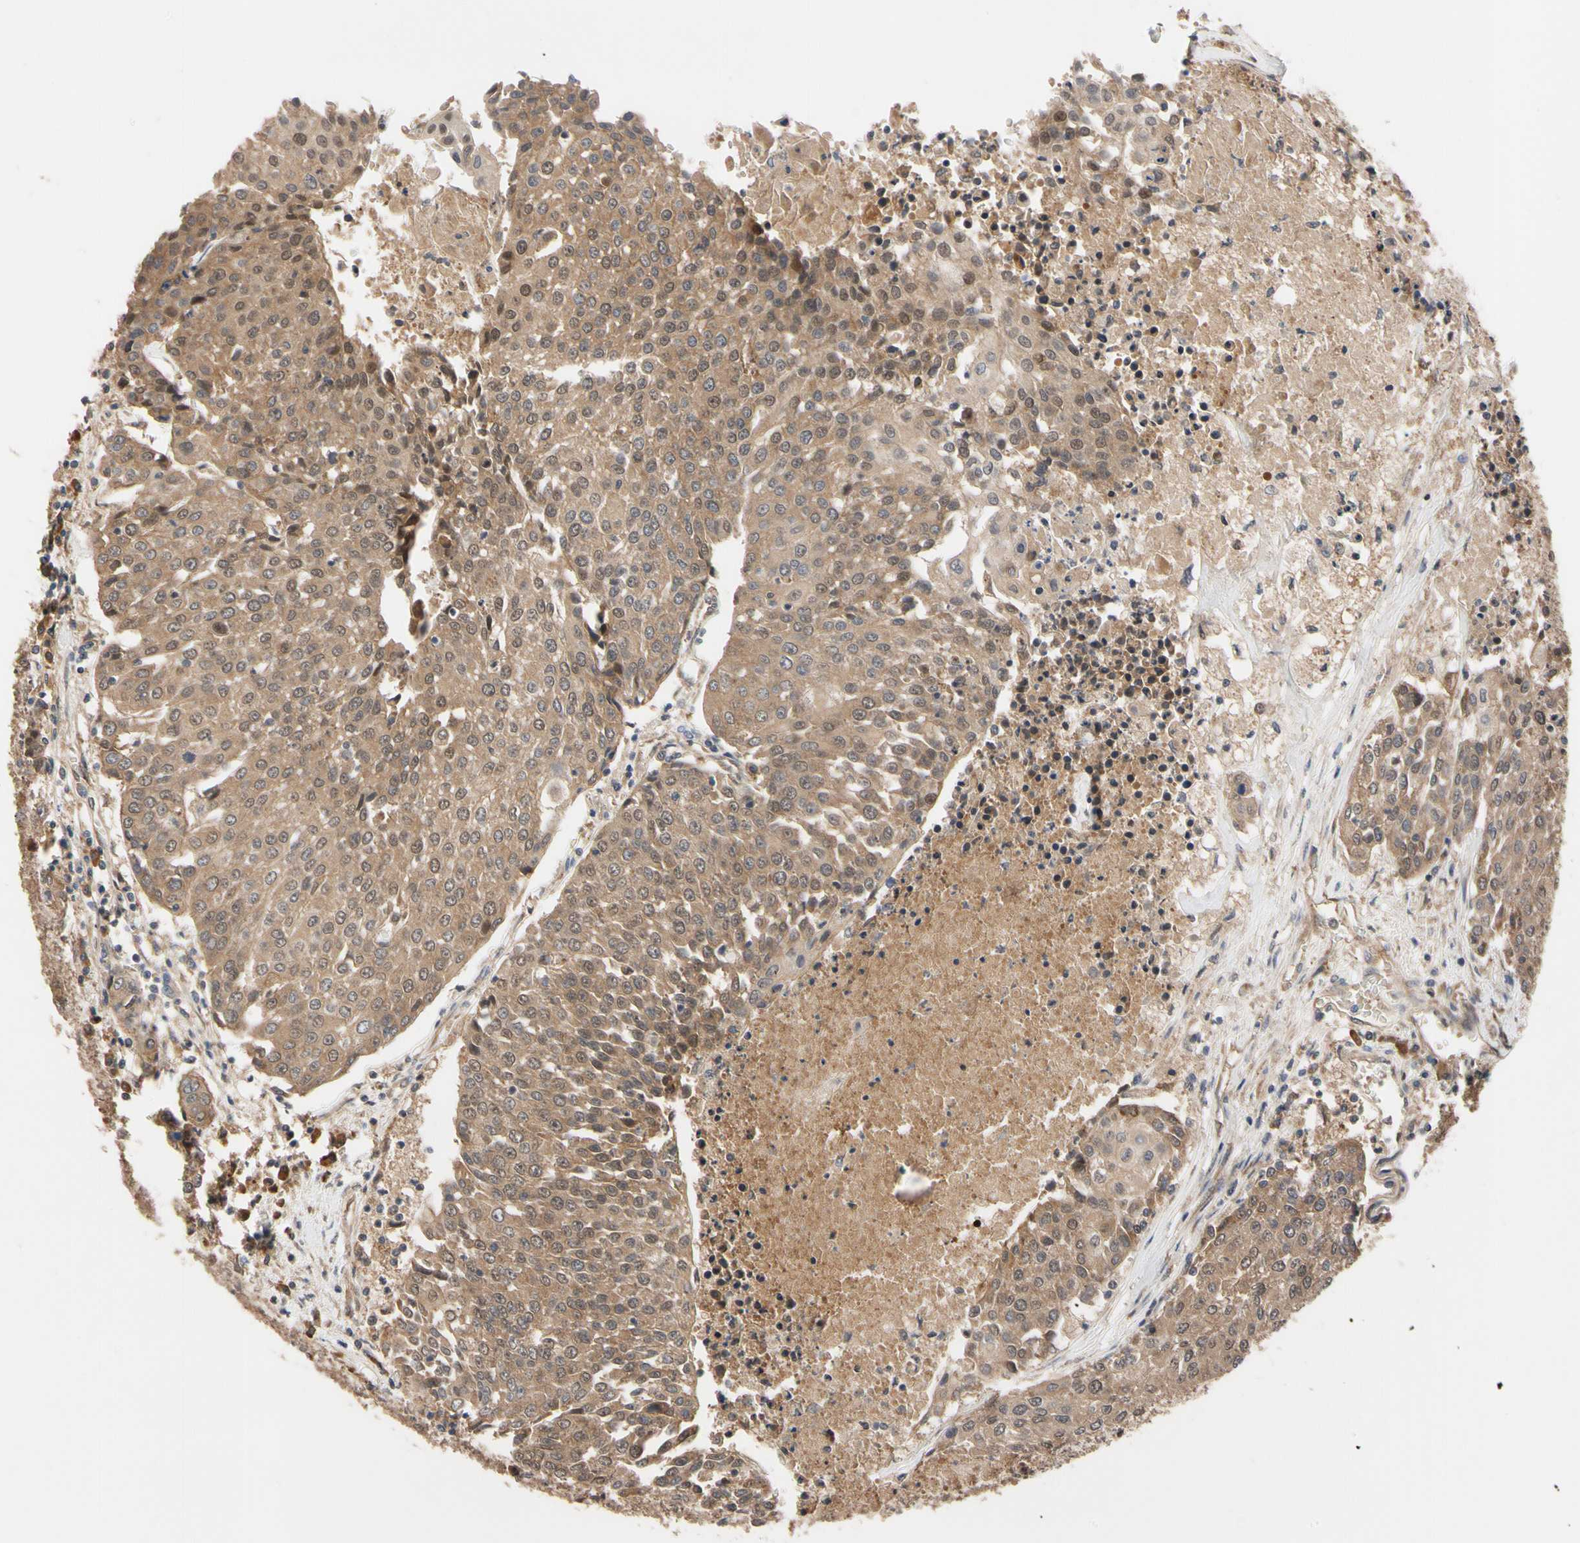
{"staining": {"intensity": "moderate", "quantity": ">75%", "location": "cytoplasmic/membranous"}, "tissue": "urothelial cancer", "cell_type": "Tumor cells", "image_type": "cancer", "snomed": [{"axis": "morphology", "description": "Urothelial carcinoma, High grade"}, {"axis": "topography", "description": "Urinary bladder"}], "caption": "Protein analysis of urothelial carcinoma (high-grade) tissue shows moderate cytoplasmic/membranous staining in about >75% of tumor cells.", "gene": "CYTIP", "patient": {"sex": "female", "age": 85}}